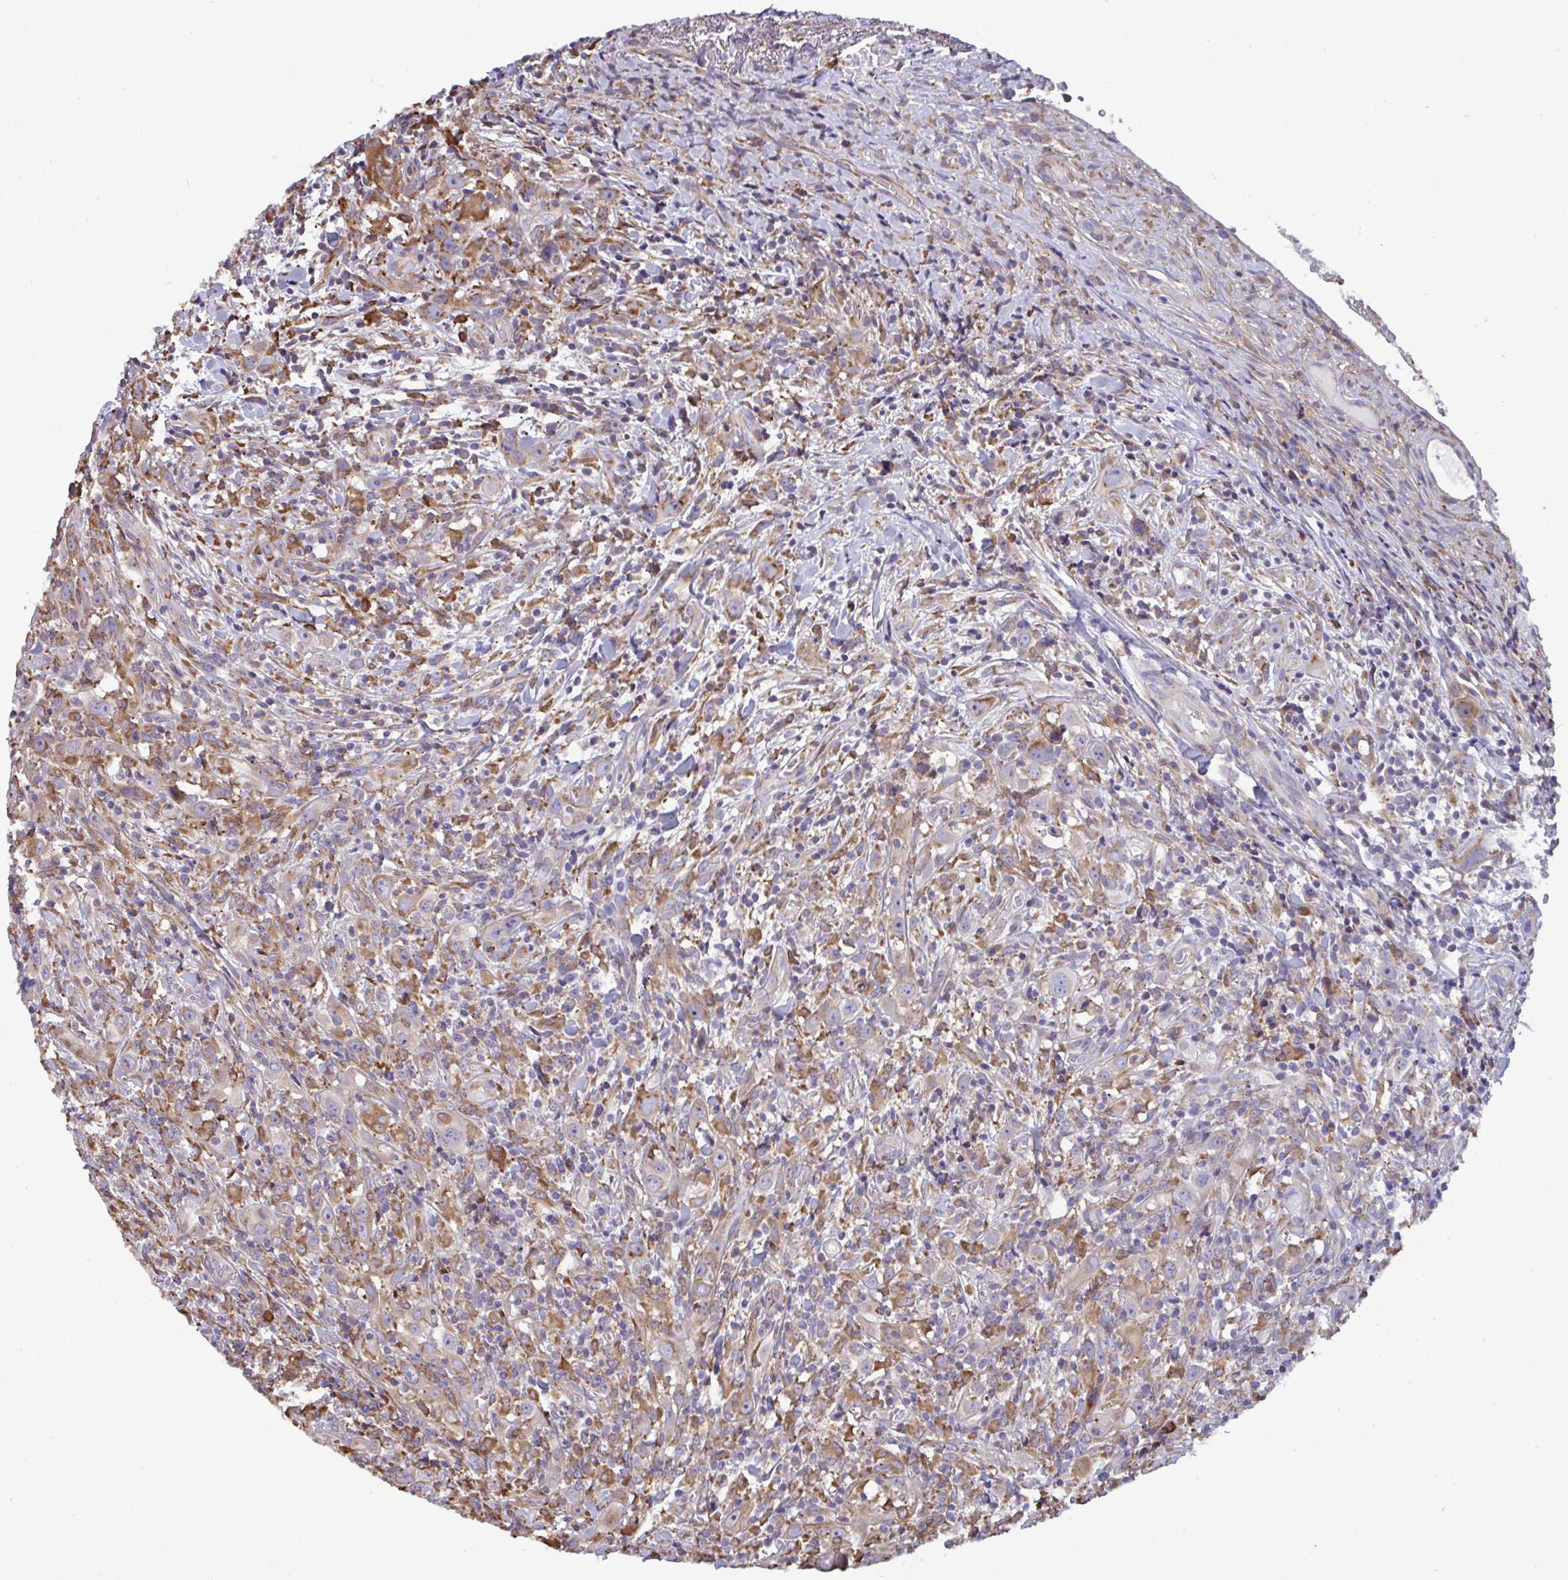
{"staining": {"intensity": "moderate", "quantity": "<25%", "location": "cytoplasmic/membranous"}, "tissue": "head and neck cancer", "cell_type": "Tumor cells", "image_type": "cancer", "snomed": [{"axis": "morphology", "description": "Squamous cell carcinoma, NOS"}, {"axis": "topography", "description": "Head-Neck"}], "caption": "A brown stain shows moderate cytoplasmic/membranous expression of a protein in head and neck cancer (squamous cell carcinoma) tumor cells. (IHC, brightfield microscopy, high magnification).", "gene": "MYMK", "patient": {"sex": "female", "age": 95}}